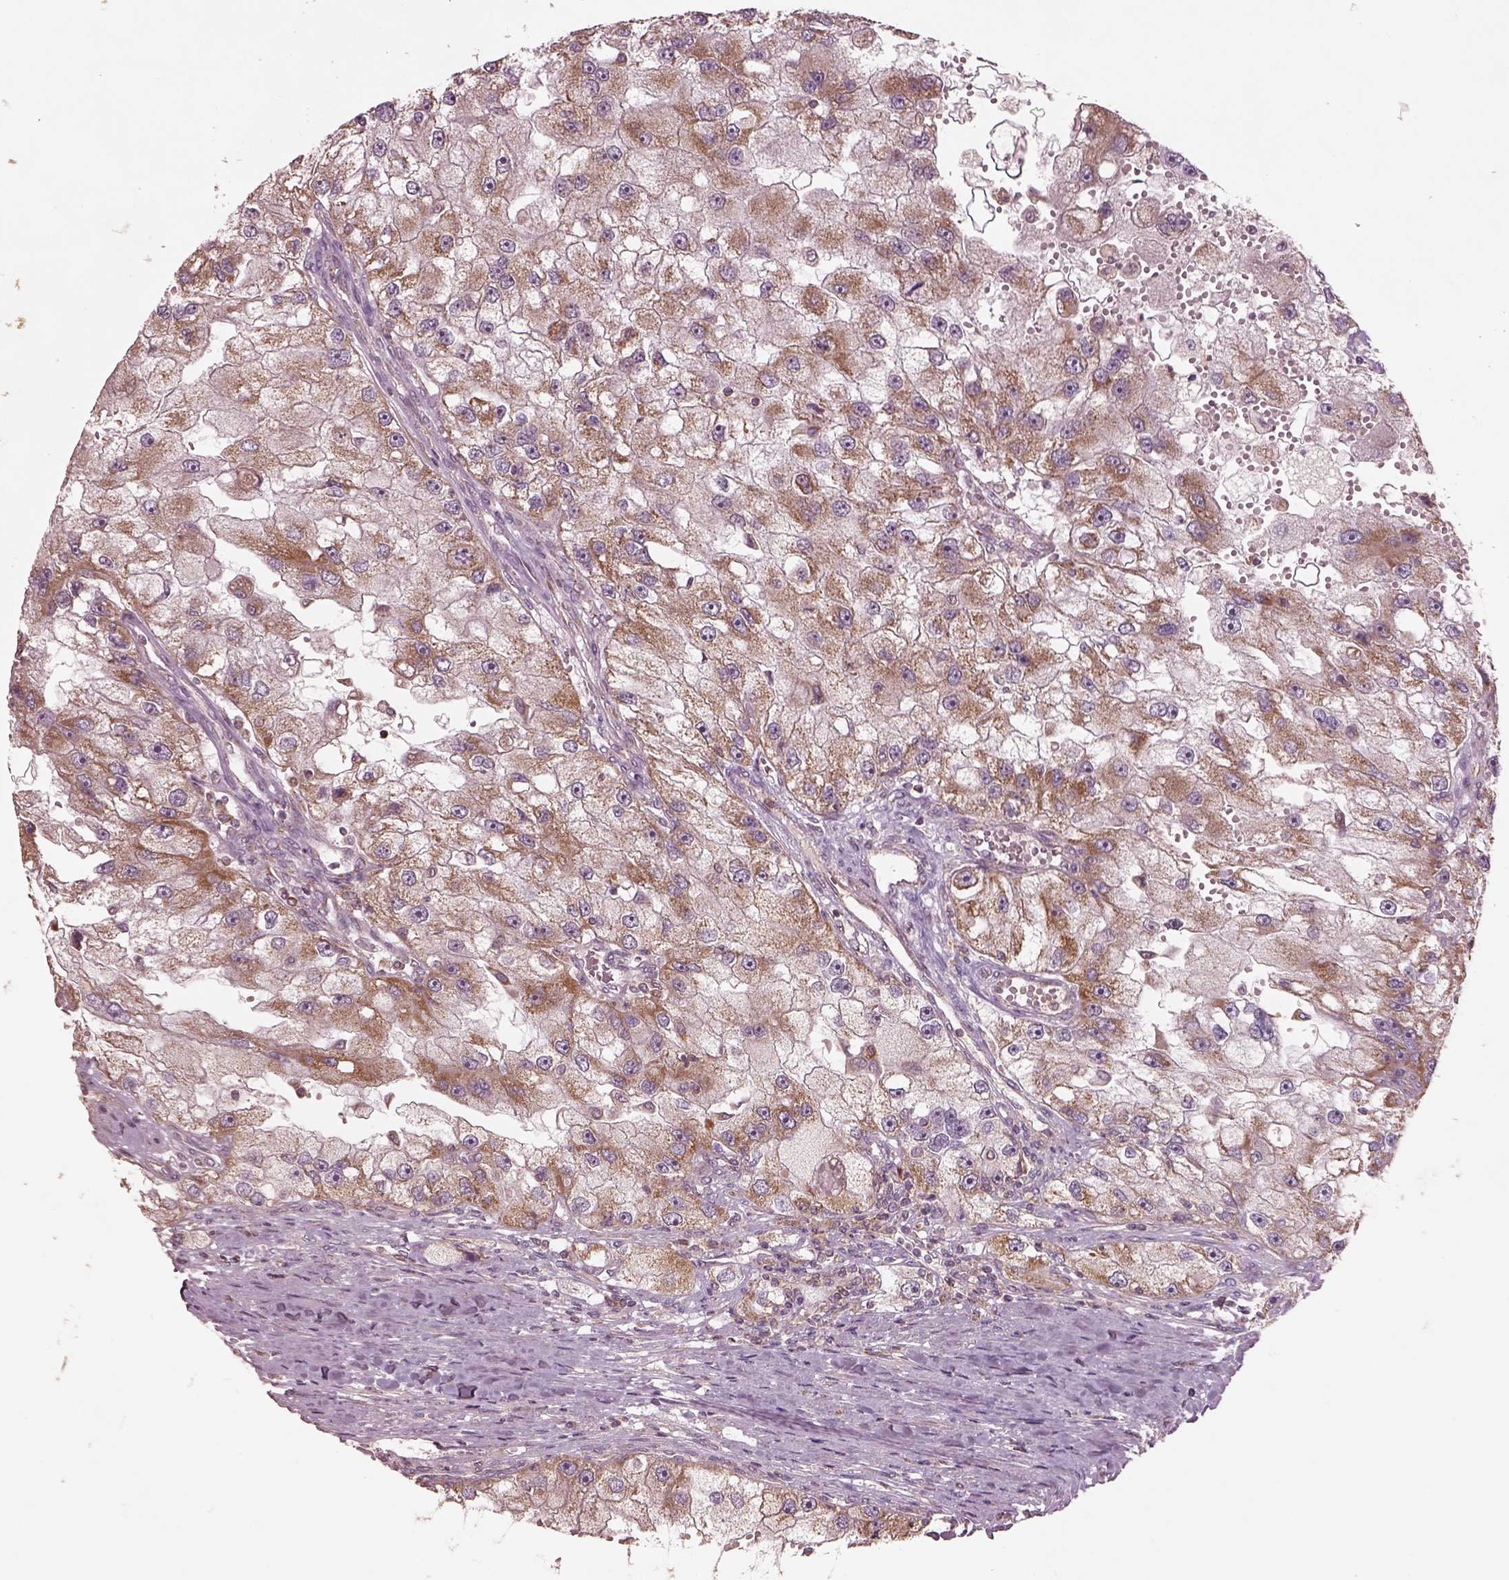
{"staining": {"intensity": "weak", "quantity": ">75%", "location": "cytoplasmic/membranous"}, "tissue": "renal cancer", "cell_type": "Tumor cells", "image_type": "cancer", "snomed": [{"axis": "morphology", "description": "Adenocarcinoma, NOS"}, {"axis": "topography", "description": "Kidney"}], "caption": "Protein analysis of renal adenocarcinoma tissue demonstrates weak cytoplasmic/membranous expression in about >75% of tumor cells.", "gene": "SLC25A5", "patient": {"sex": "male", "age": 63}}